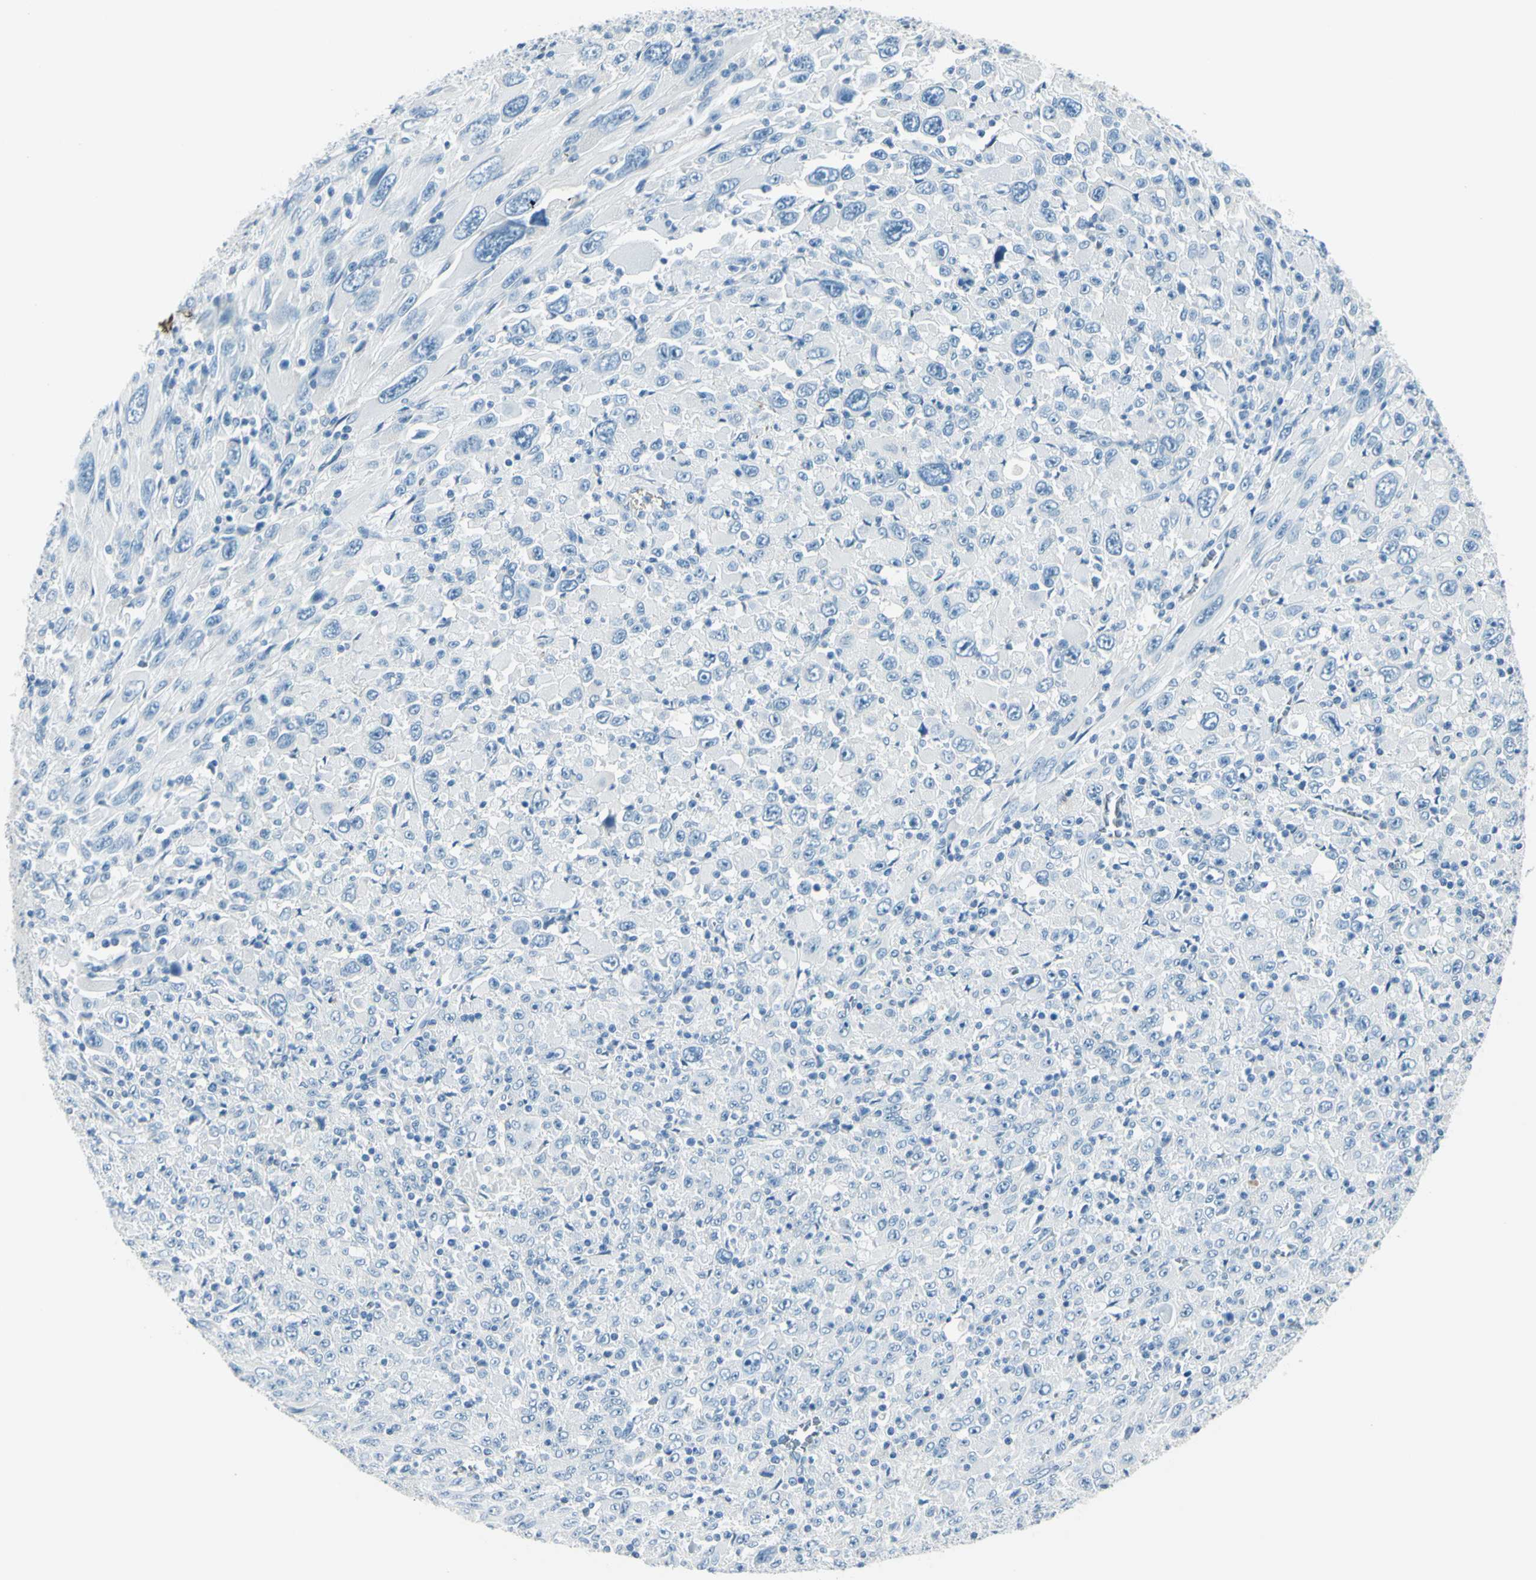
{"staining": {"intensity": "negative", "quantity": "none", "location": "none"}, "tissue": "melanoma", "cell_type": "Tumor cells", "image_type": "cancer", "snomed": [{"axis": "morphology", "description": "Malignant melanoma, Metastatic site"}, {"axis": "topography", "description": "Skin"}], "caption": "Tumor cells show no significant protein expression in malignant melanoma (metastatic site).", "gene": "CDH15", "patient": {"sex": "female", "age": 56}}